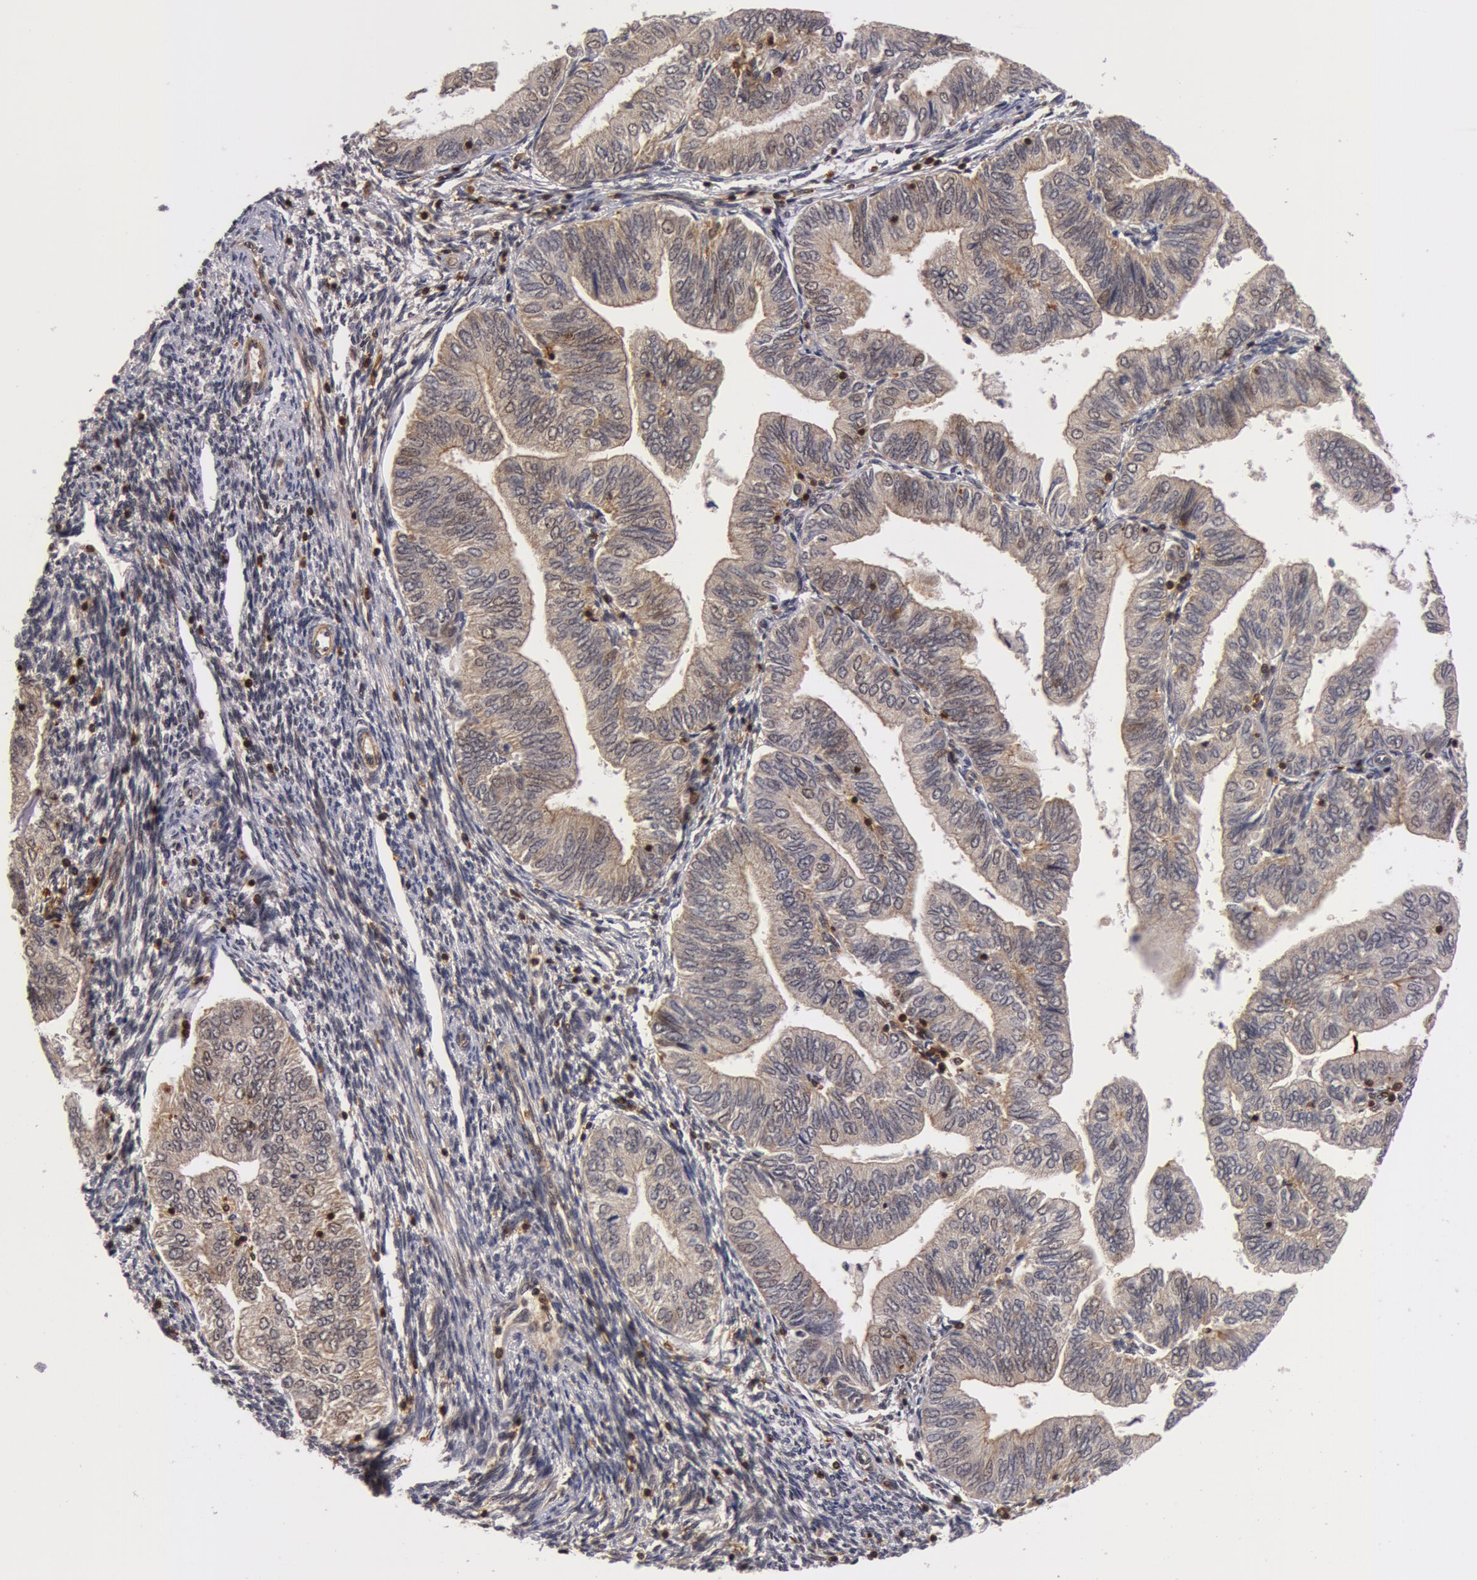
{"staining": {"intensity": "negative", "quantity": "none", "location": "none"}, "tissue": "endometrial cancer", "cell_type": "Tumor cells", "image_type": "cancer", "snomed": [{"axis": "morphology", "description": "Adenocarcinoma, NOS"}, {"axis": "topography", "description": "Endometrium"}], "caption": "Immunohistochemistry of human endometrial adenocarcinoma demonstrates no positivity in tumor cells. (DAB (3,3'-diaminobenzidine) immunohistochemistry (IHC) with hematoxylin counter stain).", "gene": "ZNF350", "patient": {"sex": "female", "age": 51}}